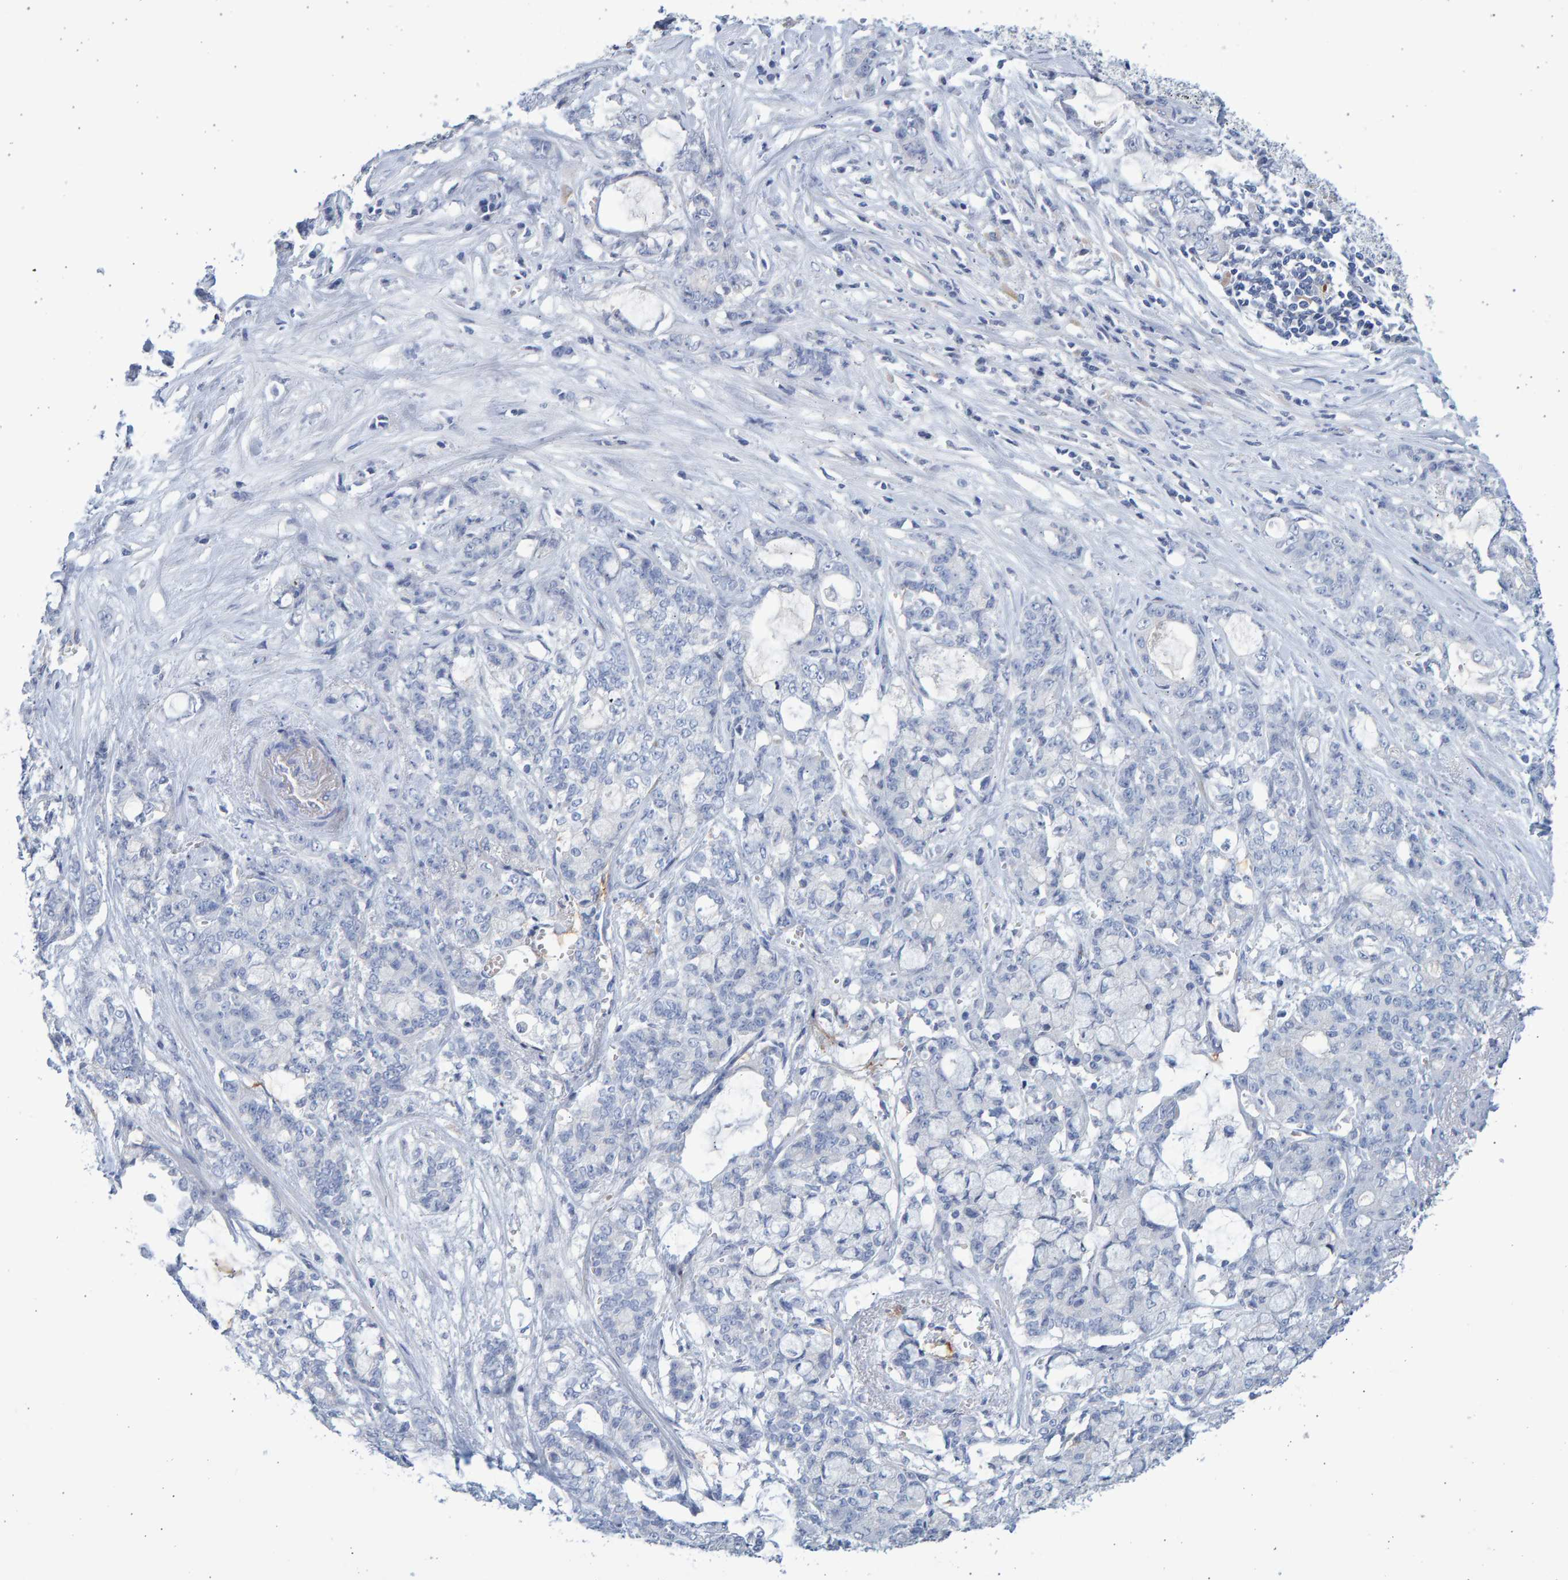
{"staining": {"intensity": "negative", "quantity": "none", "location": "none"}, "tissue": "pancreatic cancer", "cell_type": "Tumor cells", "image_type": "cancer", "snomed": [{"axis": "morphology", "description": "Adenocarcinoma, NOS"}, {"axis": "topography", "description": "Pancreas"}], "caption": "IHC of human pancreatic adenocarcinoma displays no staining in tumor cells.", "gene": "SLC34A3", "patient": {"sex": "female", "age": 73}}